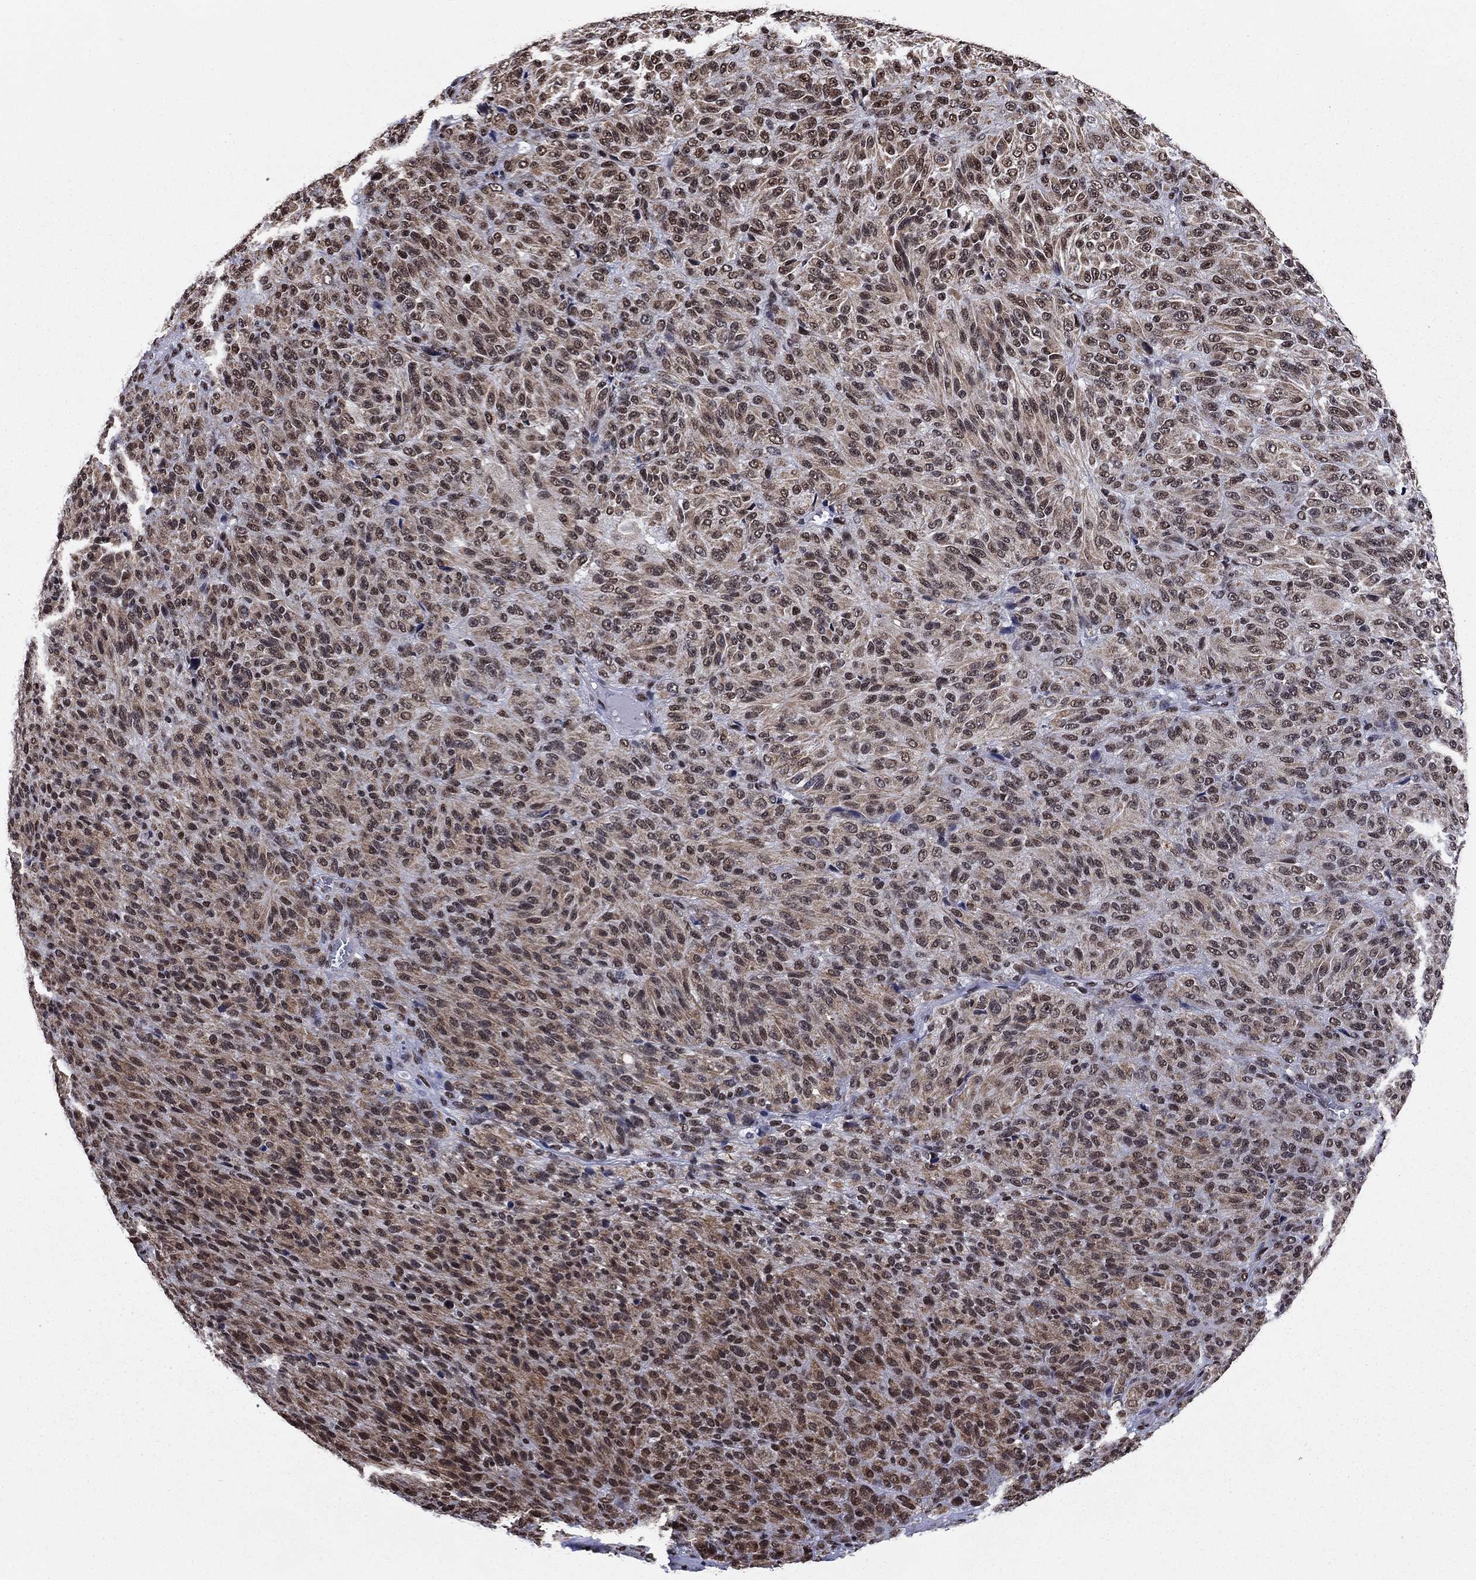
{"staining": {"intensity": "moderate", "quantity": ">75%", "location": "cytoplasmic/membranous,nuclear"}, "tissue": "melanoma", "cell_type": "Tumor cells", "image_type": "cancer", "snomed": [{"axis": "morphology", "description": "Malignant melanoma, Metastatic site"}, {"axis": "topography", "description": "Brain"}], "caption": "This image reveals malignant melanoma (metastatic site) stained with immunohistochemistry to label a protein in brown. The cytoplasmic/membranous and nuclear of tumor cells show moderate positivity for the protein. Nuclei are counter-stained blue.", "gene": "N4BP2", "patient": {"sex": "female", "age": 56}}